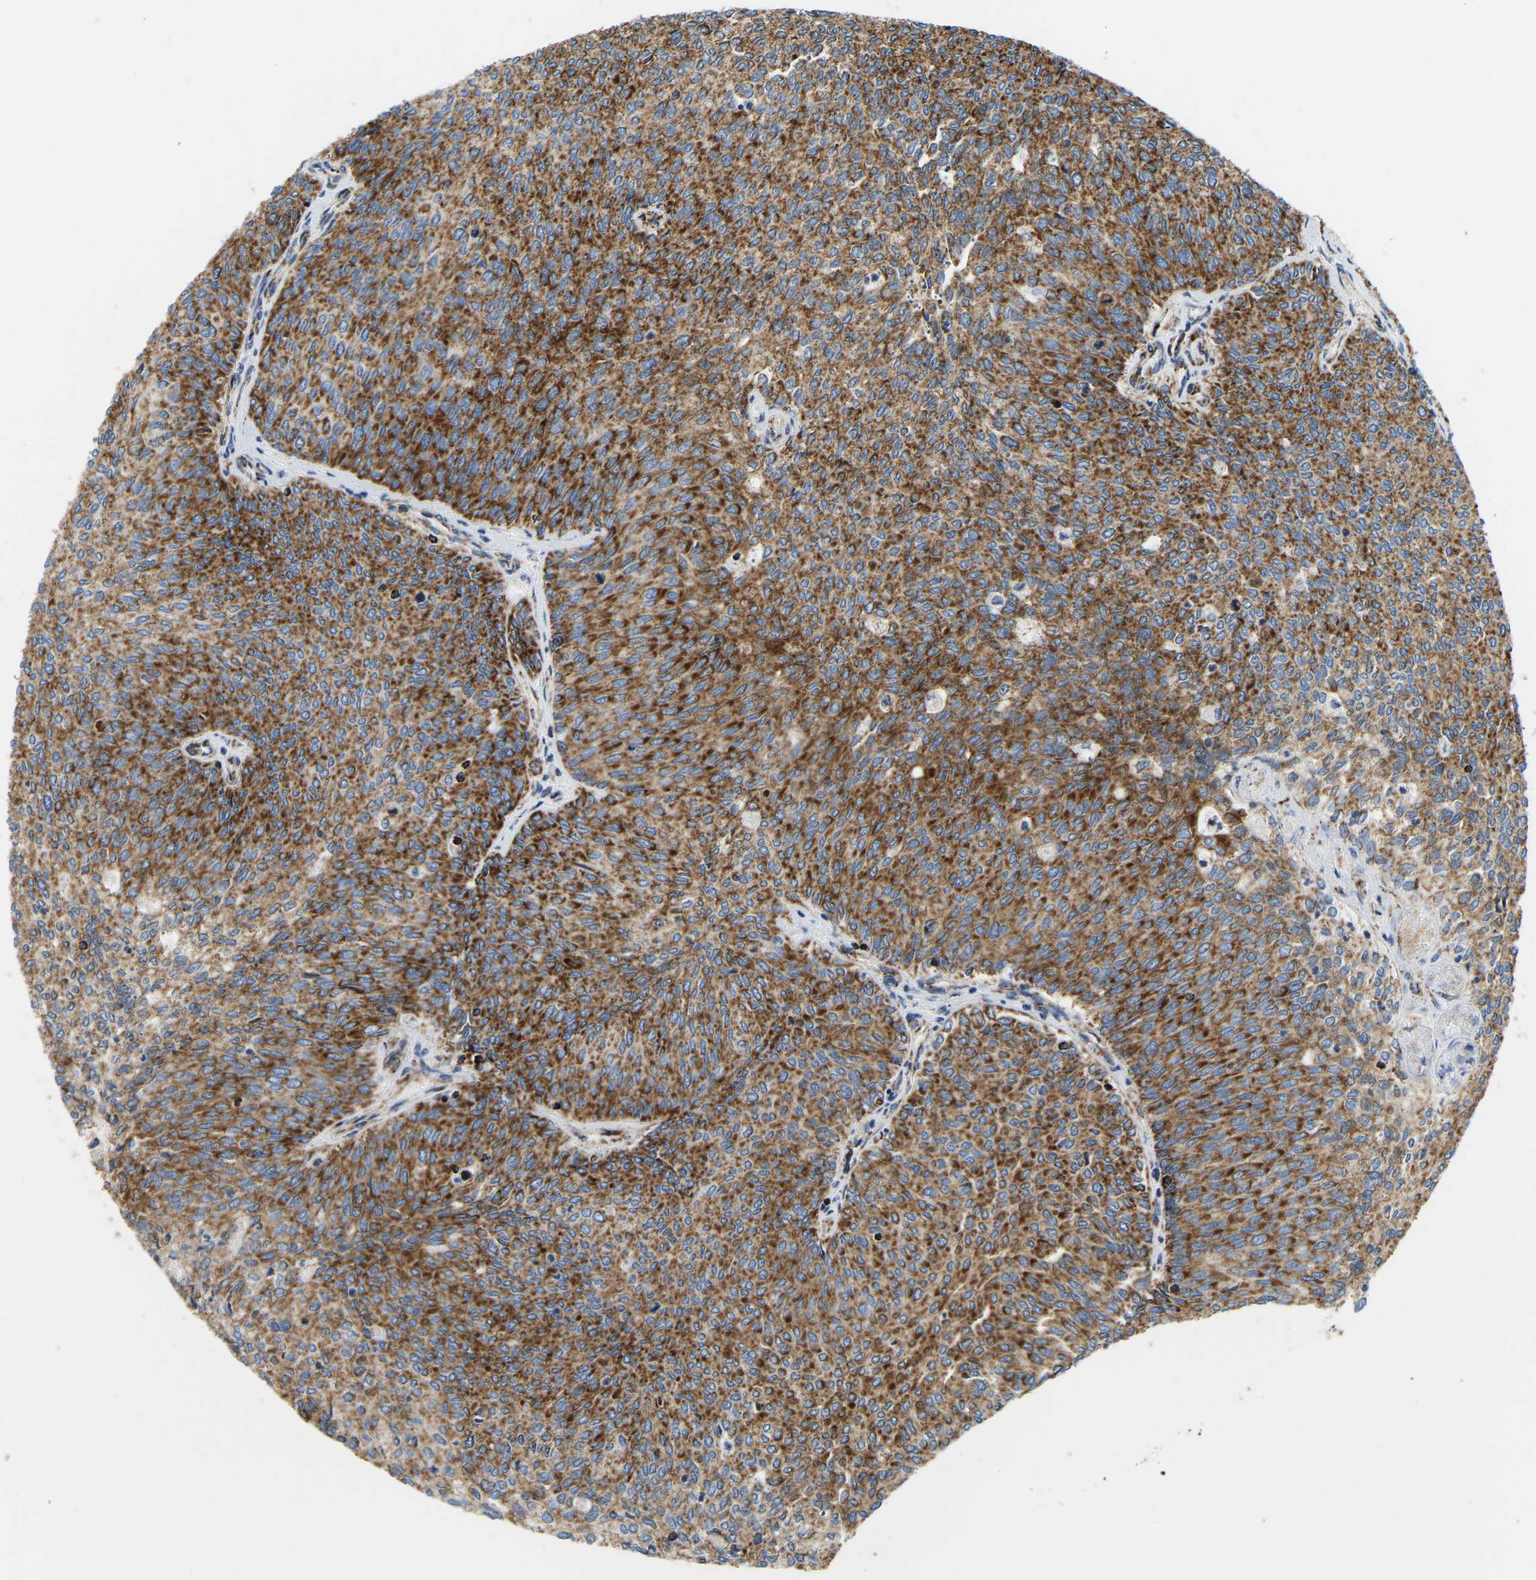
{"staining": {"intensity": "strong", "quantity": ">75%", "location": "cytoplasmic/membranous"}, "tissue": "urothelial cancer", "cell_type": "Tumor cells", "image_type": "cancer", "snomed": [{"axis": "morphology", "description": "Urothelial carcinoma, Low grade"}, {"axis": "topography", "description": "Urinary bladder"}], "caption": "An image of human urothelial carcinoma (low-grade) stained for a protein displays strong cytoplasmic/membranous brown staining in tumor cells. (Brightfield microscopy of DAB IHC at high magnification).", "gene": "SFXN1", "patient": {"sex": "female", "age": 79}}